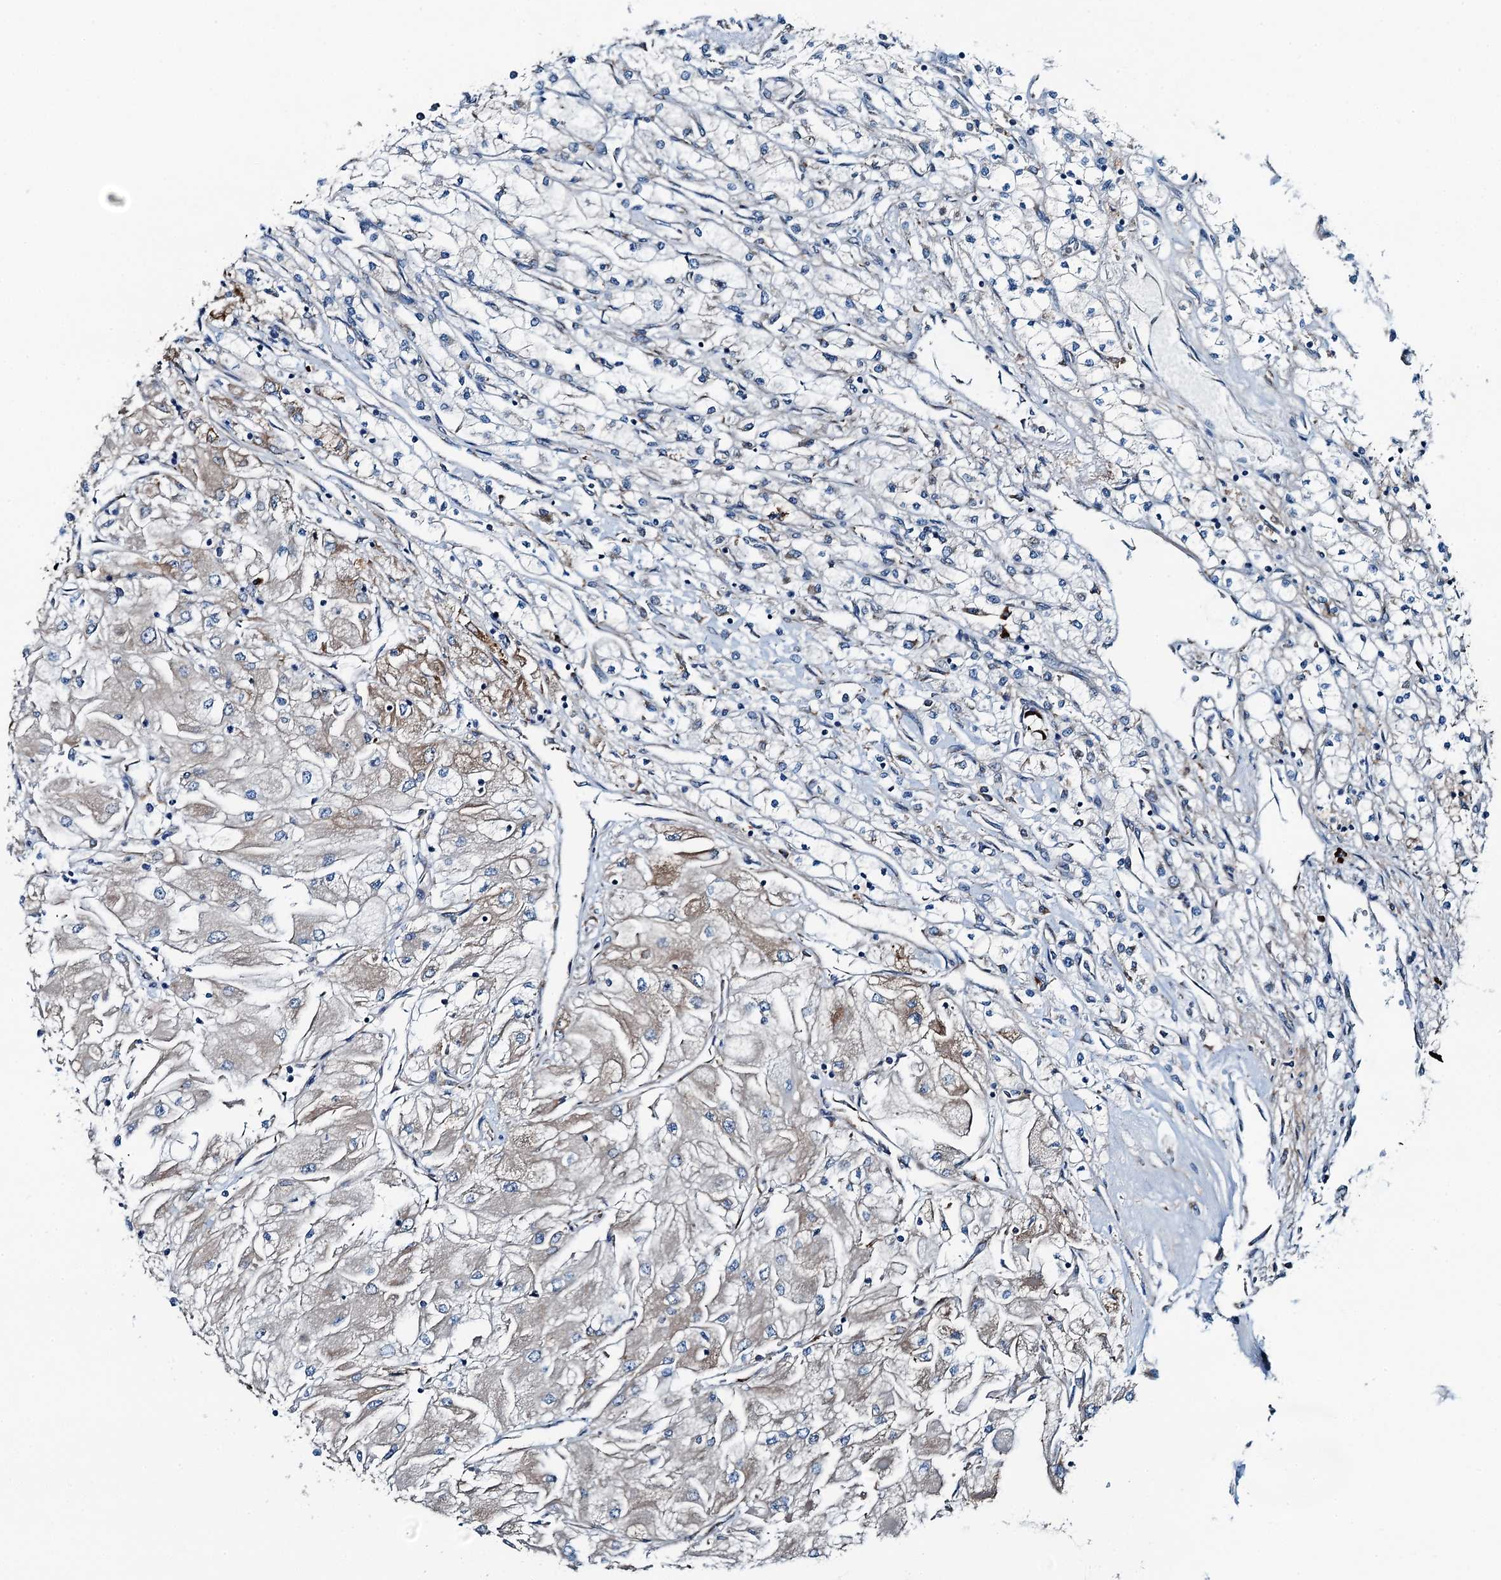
{"staining": {"intensity": "weak", "quantity": "<25%", "location": "cytoplasmic/membranous"}, "tissue": "renal cancer", "cell_type": "Tumor cells", "image_type": "cancer", "snomed": [{"axis": "morphology", "description": "Adenocarcinoma, NOS"}, {"axis": "topography", "description": "Kidney"}], "caption": "A high-resolution image shows immunohistochemistry (IHC) staining of adenocarcinoma (renal), which exhibits no significant expression in tumor cells.", "gene": "TAMALIN", "patient": {"sex": "male", "age": 80}}